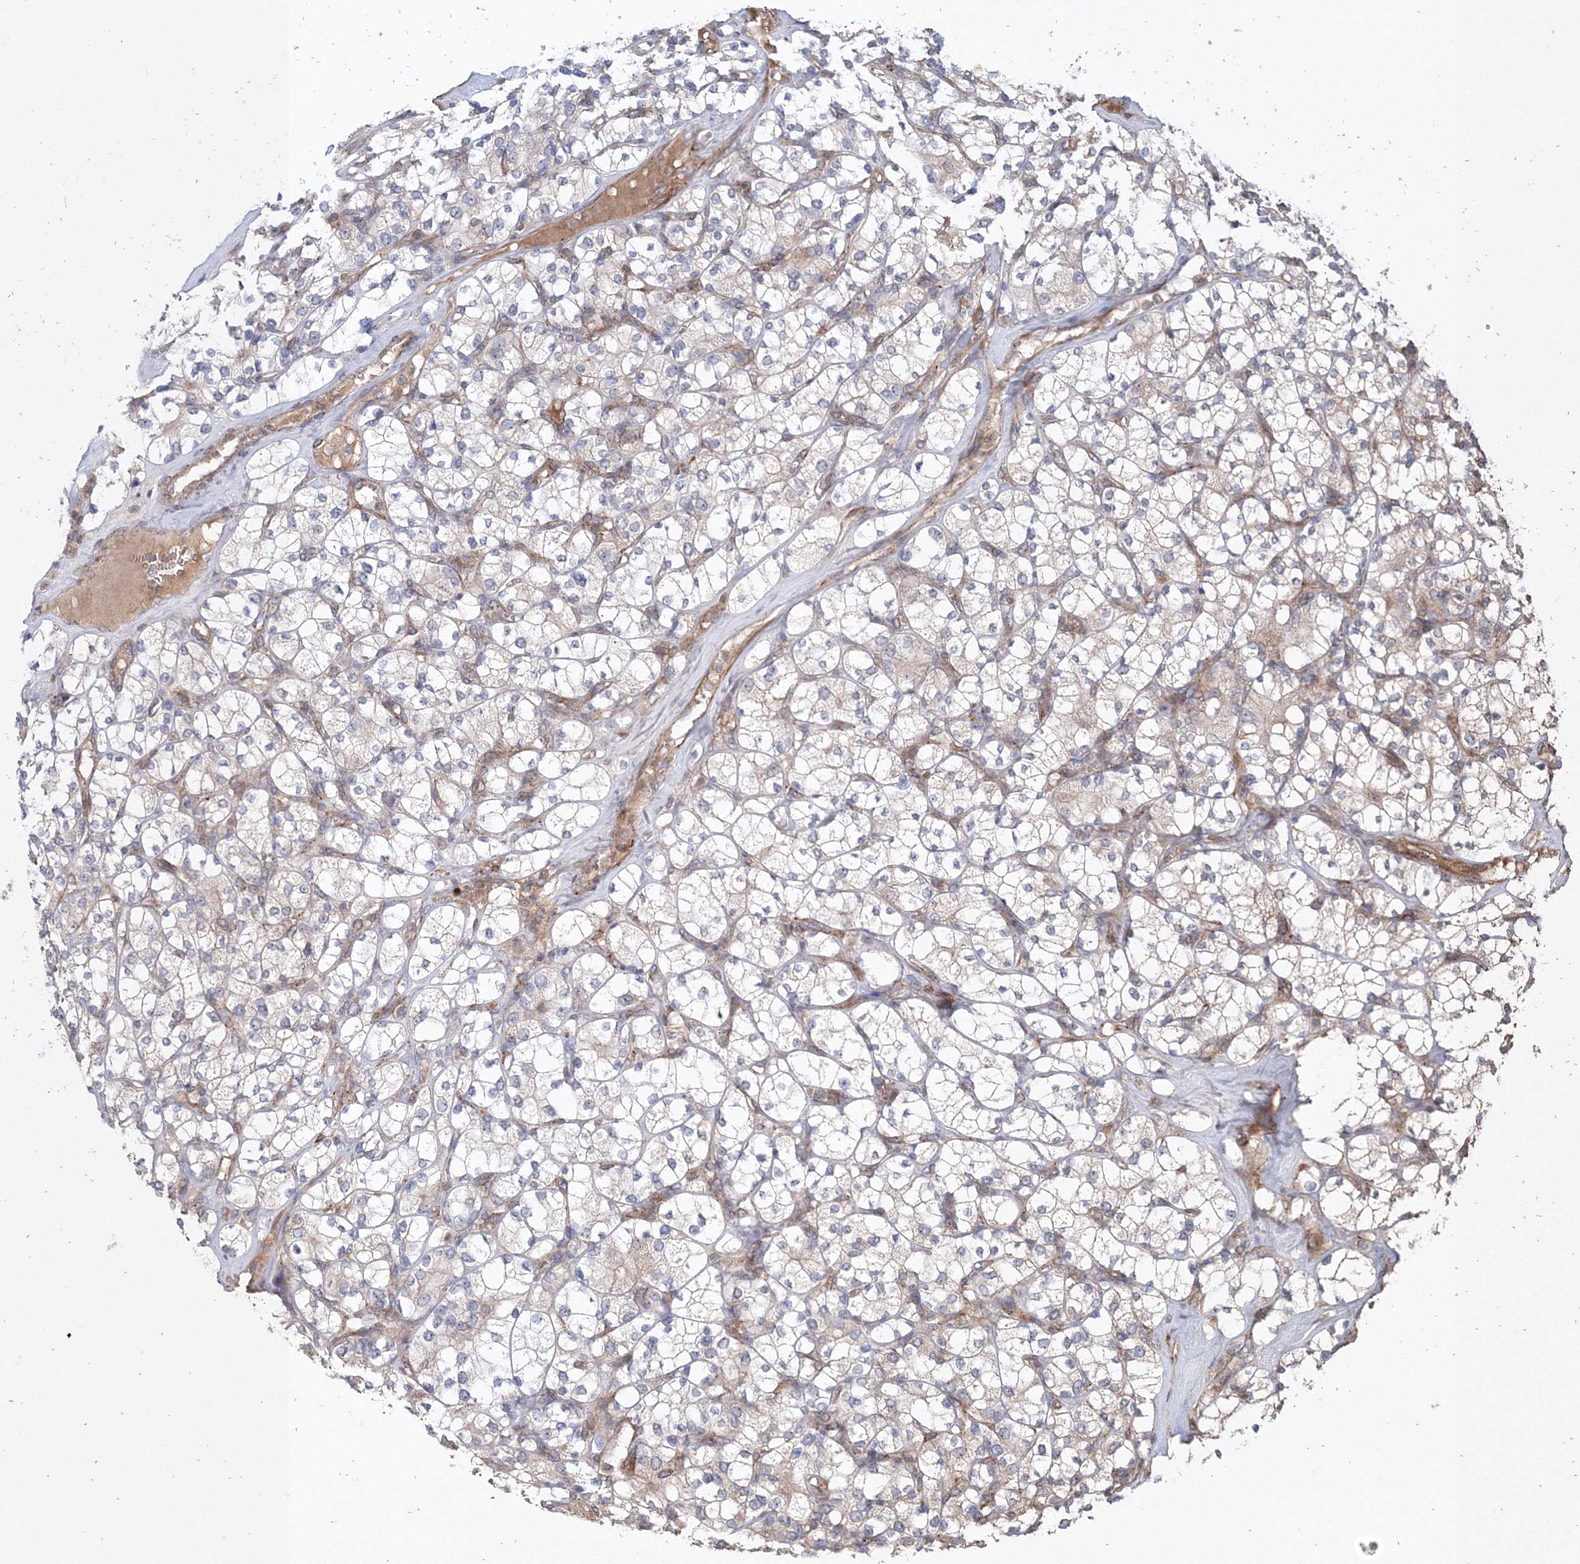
{"staining": {"intensity": "weak", "quantity": "<25%", "location": "cytoplasmic/membranous"}, "tissue": "renal cancer", "cell_type": "Tumor cells", "image_type": "cancer", "snomed": [{"axis": "morphology", "description": "Adenocarcinoma, NOS"}, {"axis": "topography", "description": "Kidney"}], "caption": "High power microscopy histopathology image of an immunohistochemistry histopathology image of renal cancer (adenocarcinoma), revealing no significant positivity in tumor cells.", "gene": "NOA1", "patient": {"sex": "male", "age": 77}}